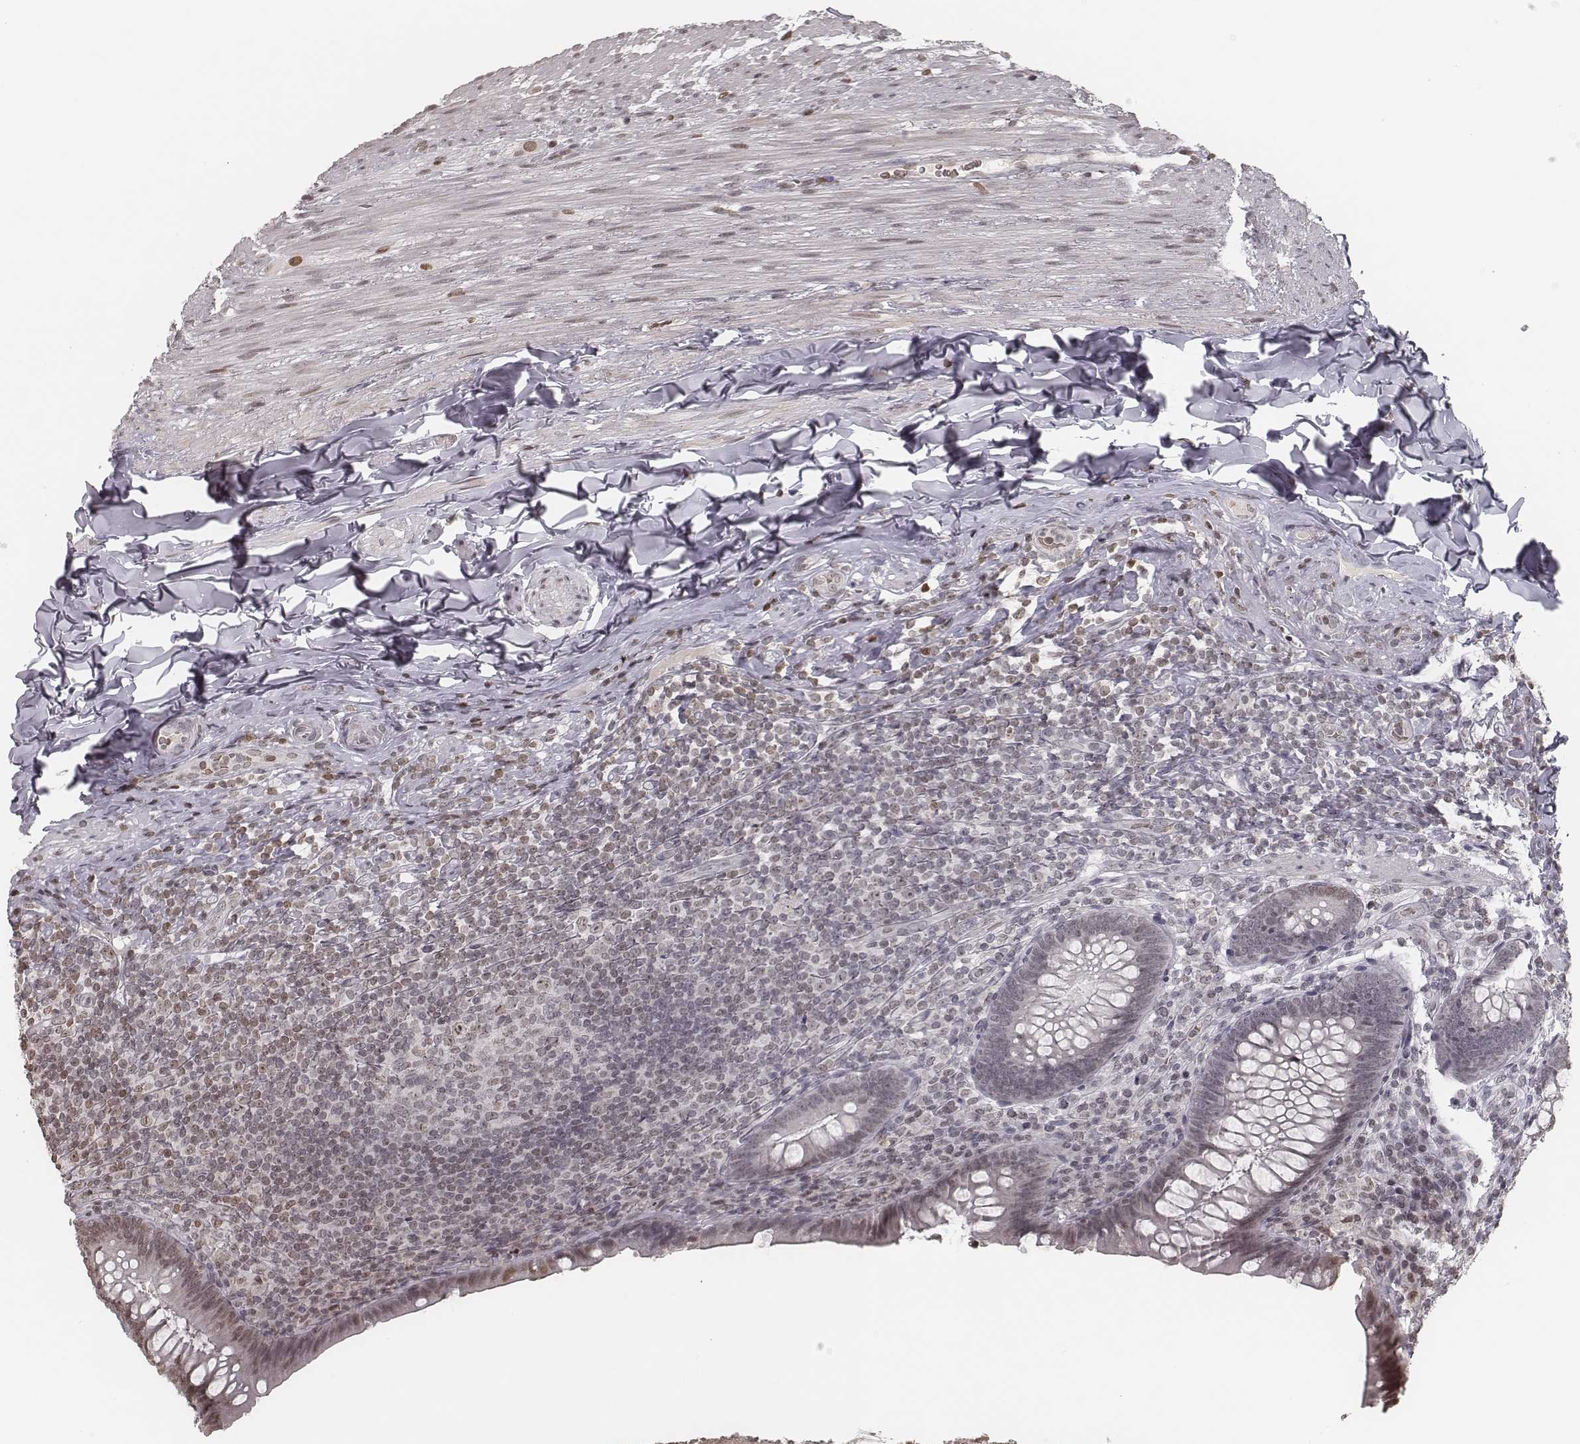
{"staining": {"intensity": "weak", "quantity": "25%-75%", "location": "nuclear"}, "tissue": "appendix", "cell_type": "Glandular cells", "image_type": "normal", "snomed": [{"axis": "morphology", "description": "Normal tissue, NOS"}, {"axis": "topography", "description": "Appendix"}], "caption": "DAB (3,3'-diaminobenzidine) immunohistochemical staining of normal appendix exhibits weak nuclear protein expression in approximately 25%-75% of glandular cells. Immunohistochemistry stains the protein of interest in brown and the nuclei are stained blue.", "gene": "HMGA2", "patient": {"sex": "male", "age": 47}}